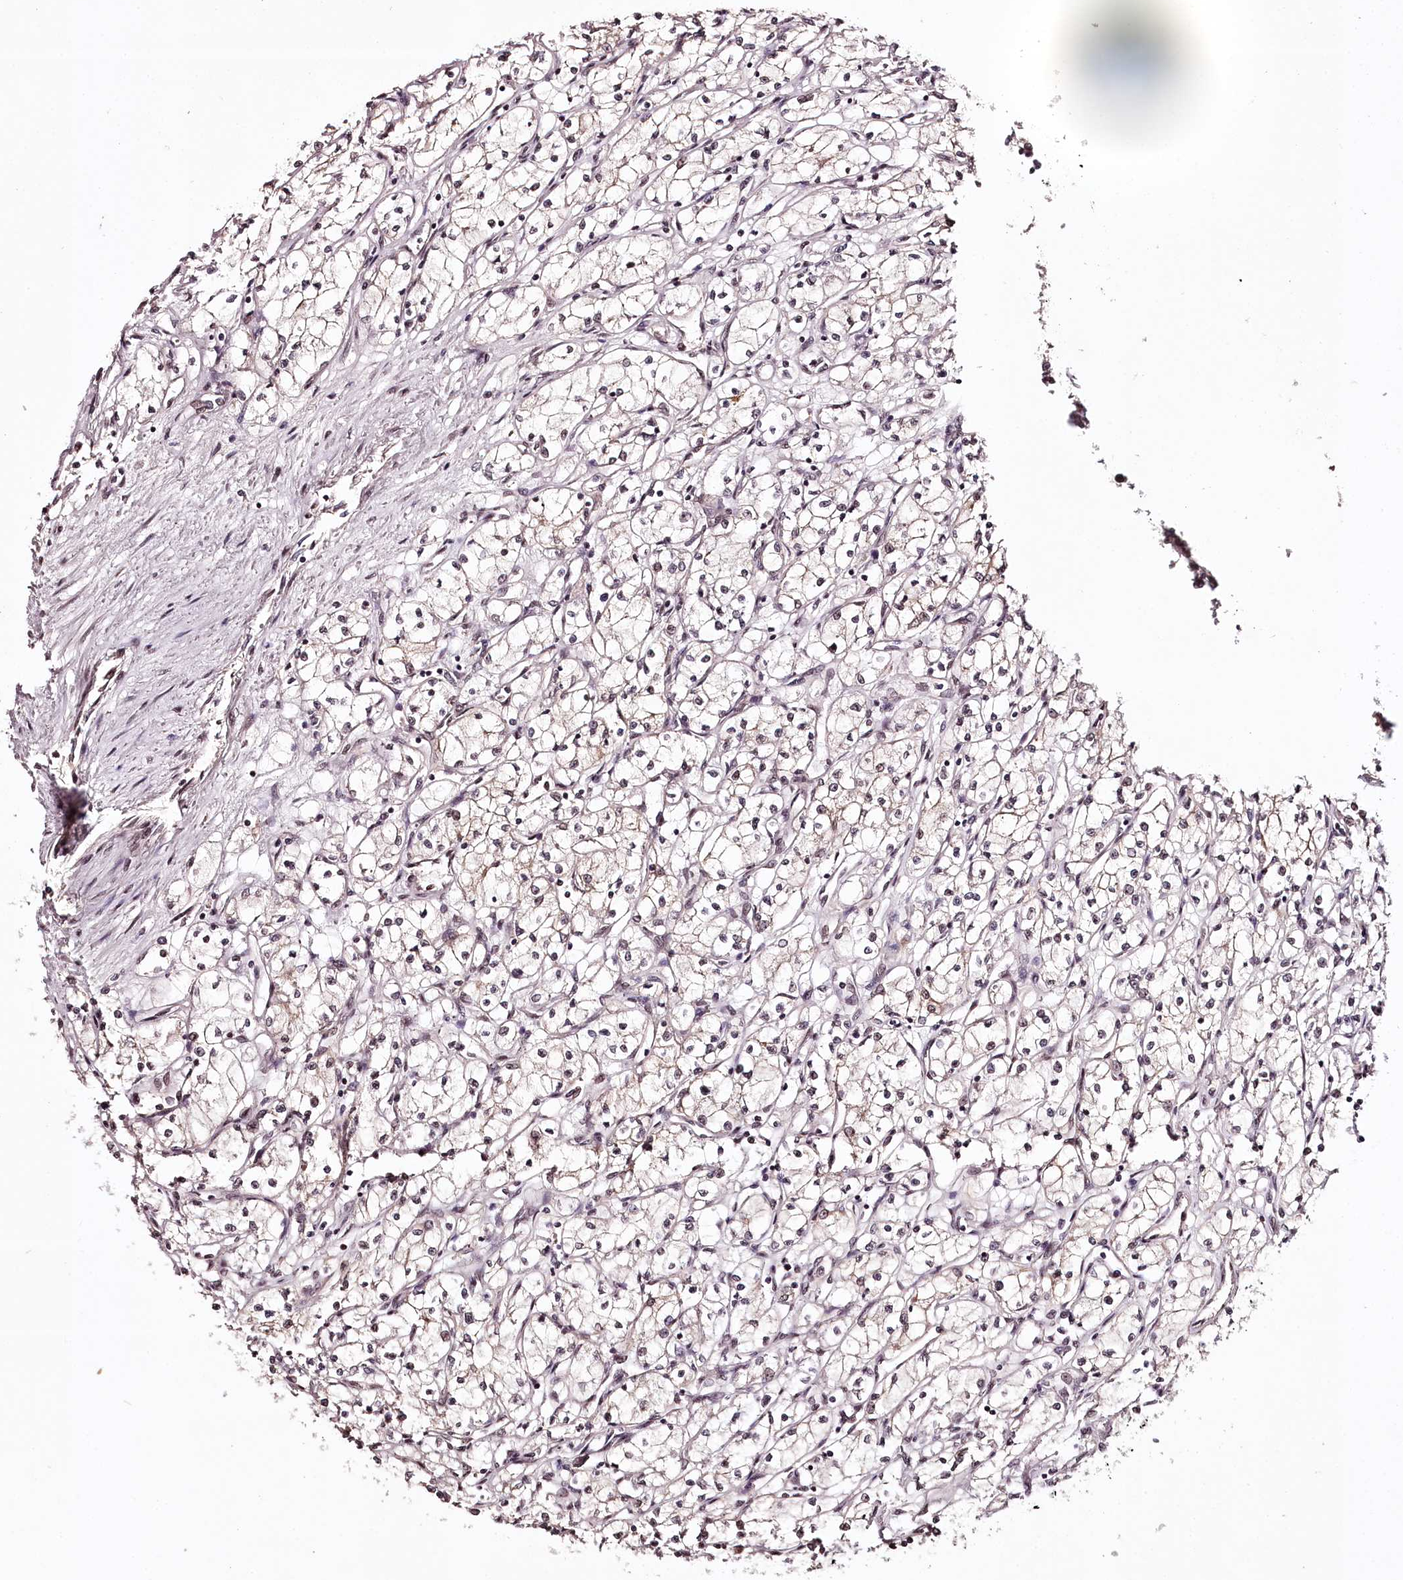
{"staining": {"intensity": "weak", "quantity": "<25%", "location": "nuclear"}, "tissue": "renal cancer", "cell_type": "Tumor cells", "image_type": "cancer", "snomed": [{"axis": "morphology", "description": "Adenocarcinoma, NOS"}, {"axis": "topography", "description": "Kidney"}], "caption": "This is an immunohistochemistry (IHC) micrograph of renal cancer (adenocarcinoma). There is no expression in tumor cells.", "gene": "TTC33", "patient": {"sex": "male", "age": 59}}